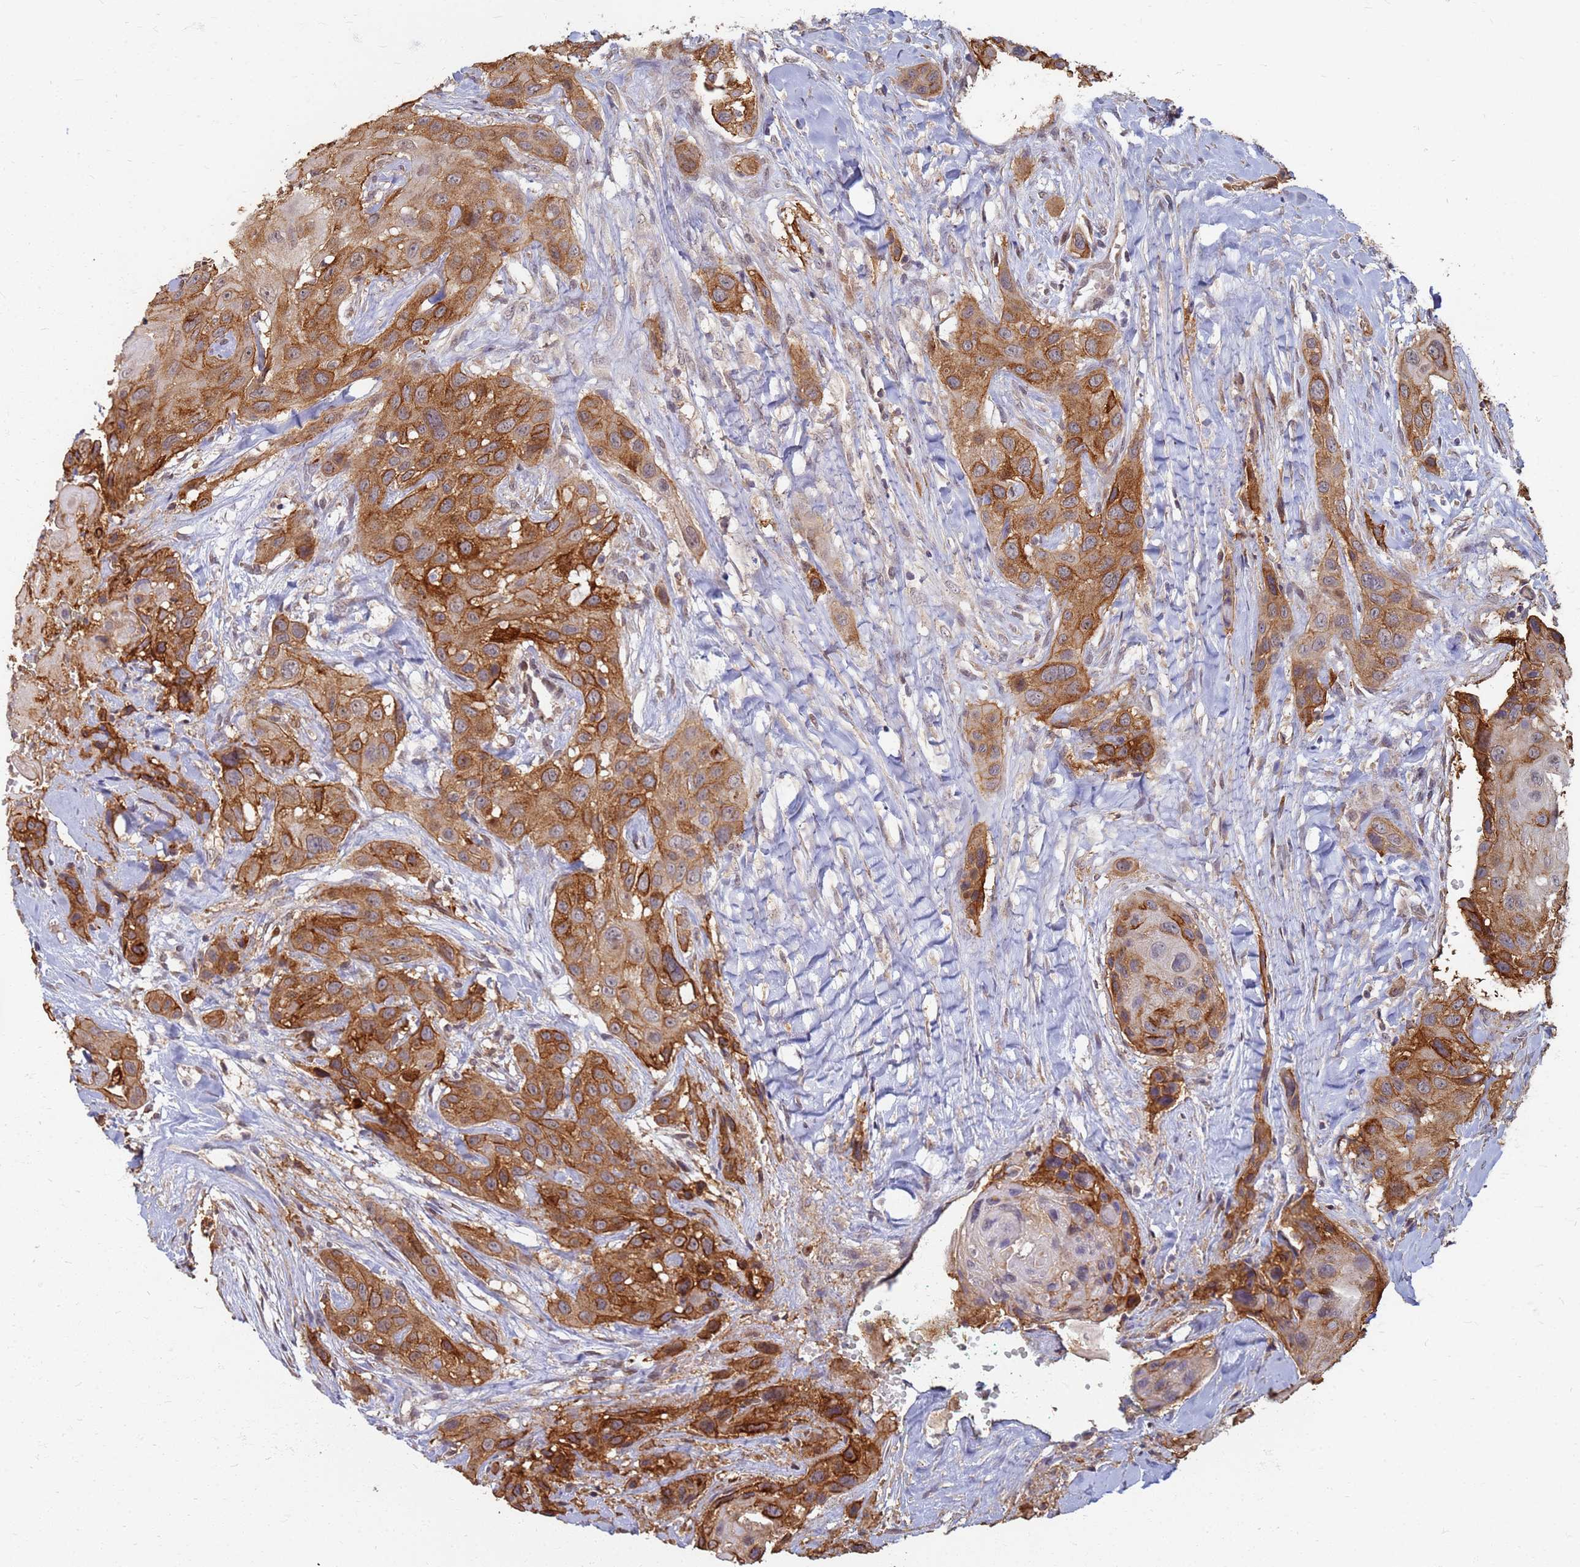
{"staining": {"intensity": "strong", "quantity": ">75%", "location": "cytoplasmic/membranous"}, "tissue": "head and neck cancer", "cell_type": "Tumor cells", "image_type": "cancer", "snomed": [{"axis": "morphology", "description": "Squamous cell carcinoma, NOS"}, {"axis": "topography", "description": "Head-Neck"}], "caption": "Tumor cells display strong cytoplasmic/membranous staining in about >75% of cells in squamous cell carcinoma (head and neck).", "gene": "ITGB4", "patient": {"sex": "male", "age": 81}}